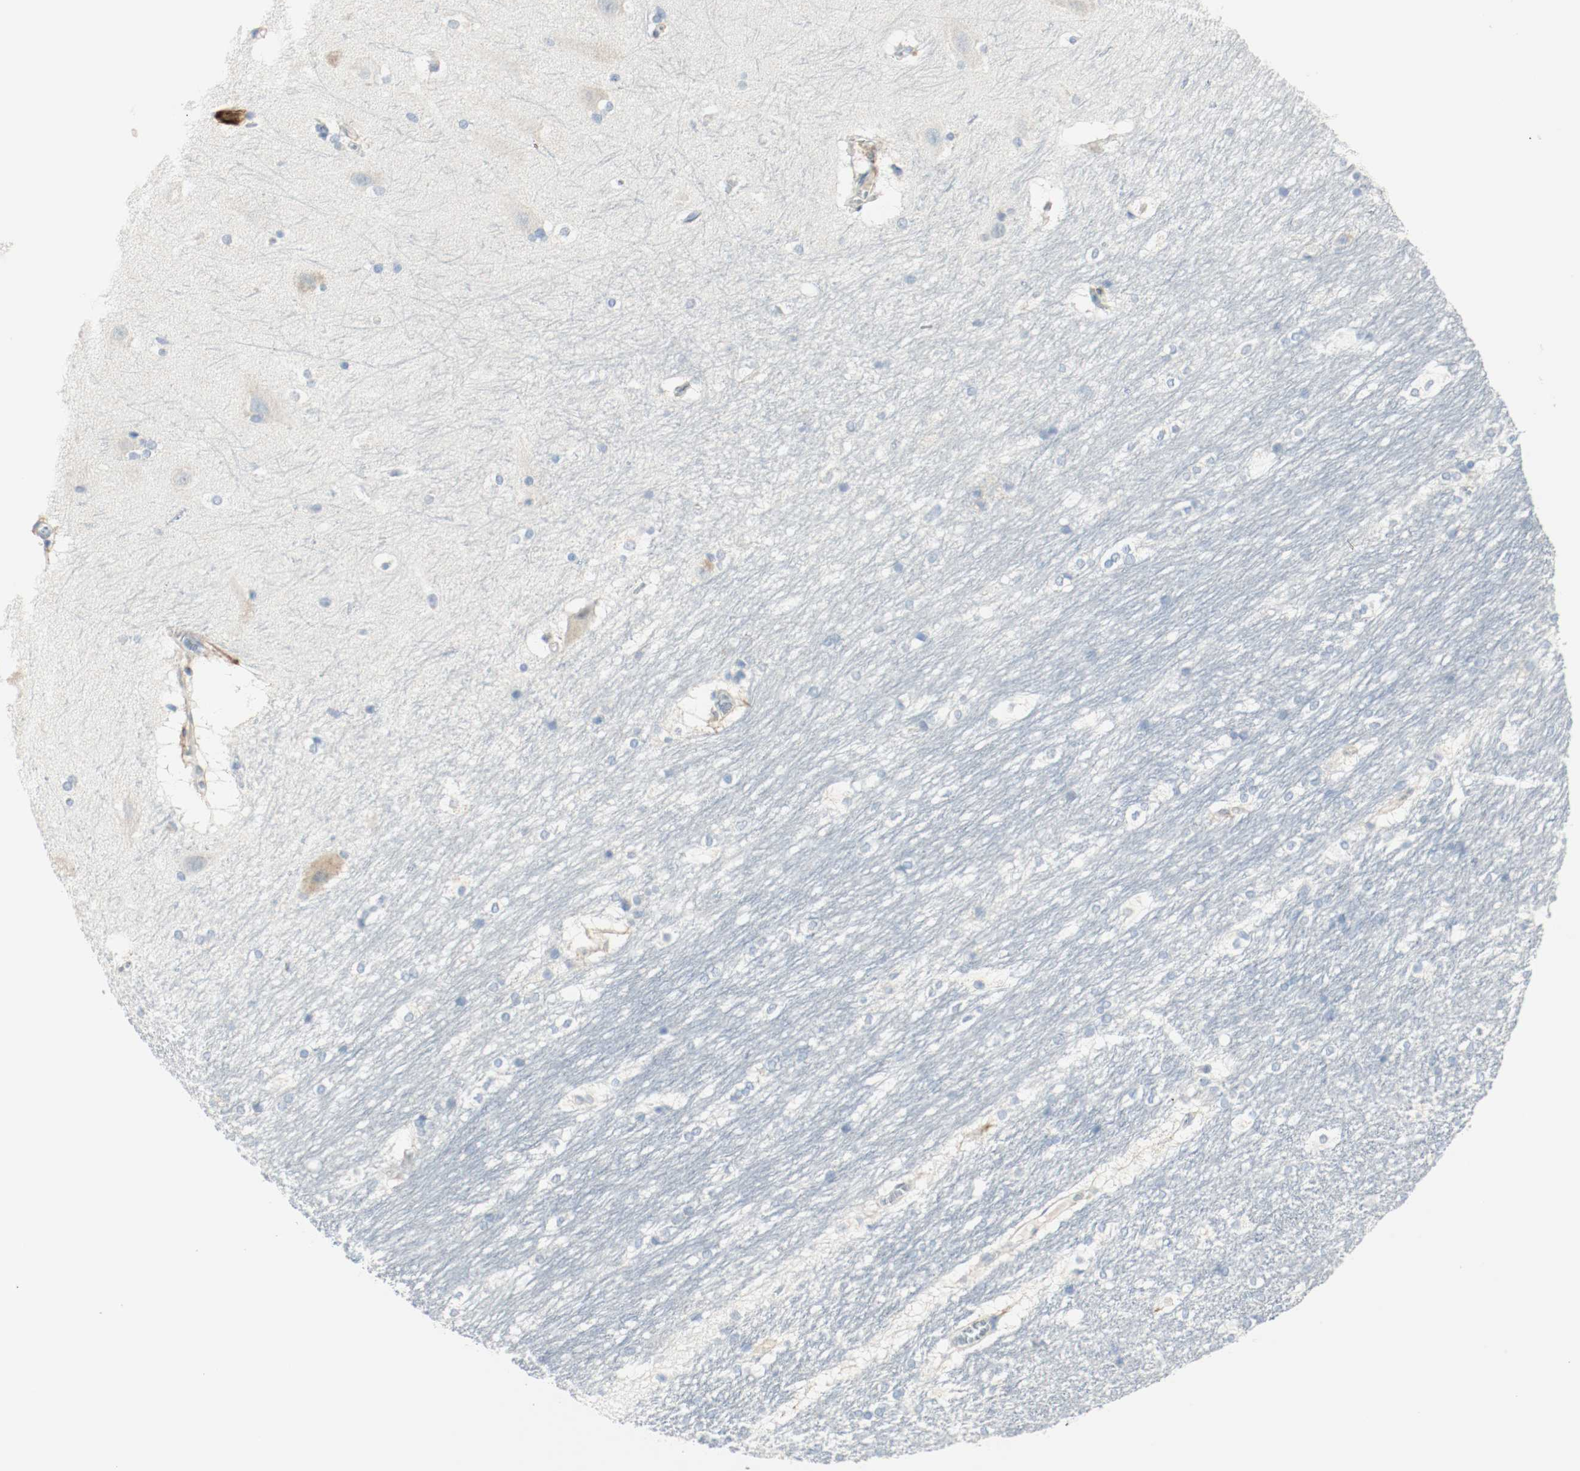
{"staining": {"intensity": "negative", "quantity": "none", "location": "none"}, "tissue": "hippocampus", "cell_type": "Glial cells", "image_type": "normal", "snomed": [{"axis": "morphology", "description": "Normal tissue, NOS"}, {"axis": "topography", "description": "Hippocampus"}], "caption": "Glial cells show no significant expression in benign hippocampus. (Brightfield microscopy of DAB IHC at high magnification).", "gene": "LAMB1", "patient": {"sex": "female", "age": 19}}